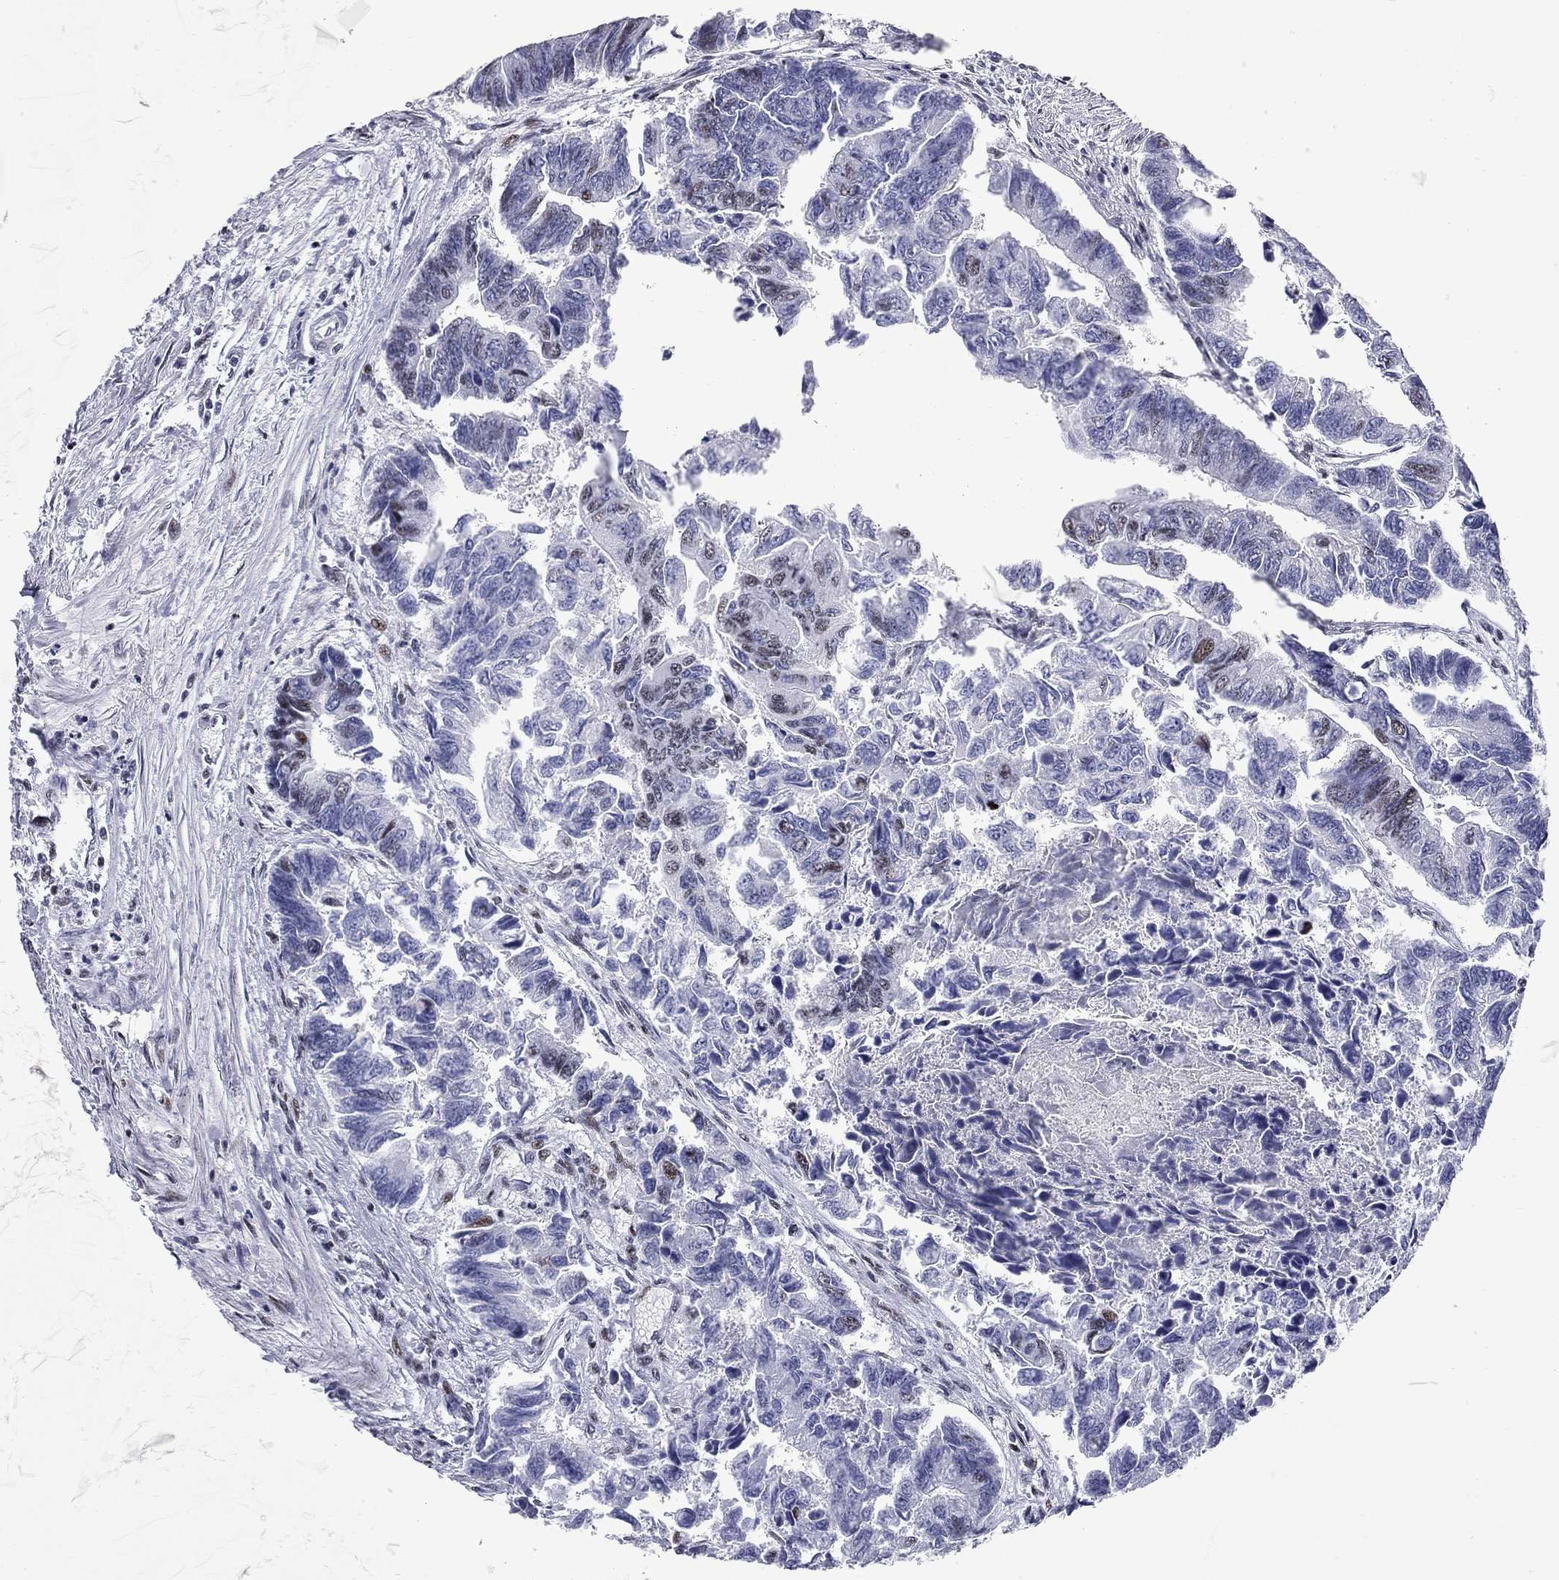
{"staining": {"intensity": "moderate", "quantity": "<25%", "location": "nuclear"}, "tissue": "colorectal cancer", "cell_type": "Tumor cells", "image_type": "cancer", "snomed": [{"axis": "morphology", "description": "Adenocarcinoma, NOS"}, {"axis": "topography", "description": "Colon"}], "caption": "A brown stain highlights moderate nuclear staining of a protein in human adenocarcinoma (colorectal) tumor cells.", "gene": "ASF1B", "patient": {"sex": "female", "age": 65}}